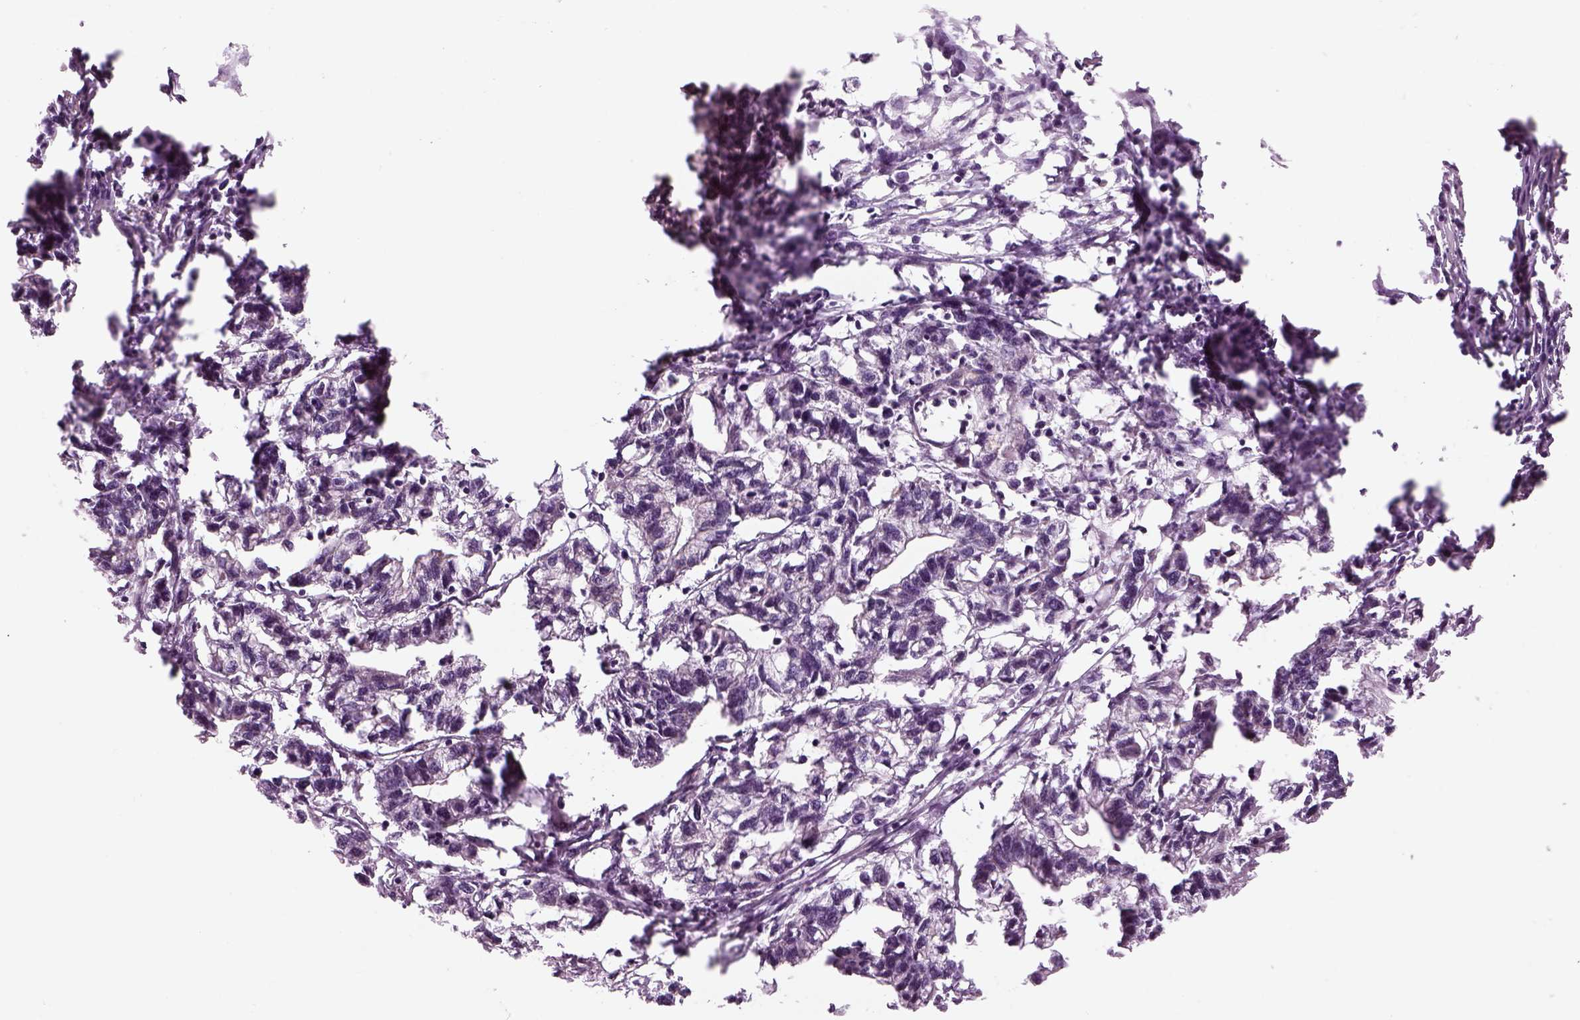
{"staining": {"intensity": "negative", "quantity": "none", "location": "none"}, "tissue": "stomach cancer", "cell_type": "Tumor cells", "image_type": "cancer", "snomed": [{"axis": "morphology", "description": "Adenocarcinoma, NOS"}, {"axis": "topography", "description": "Stomach"}], "caption": "A histopathology image of human stomach cancer is negative for staining in tumor cells.", "gene": "LRRIQ3", "patient": {"sex": "male", "age": 83}}